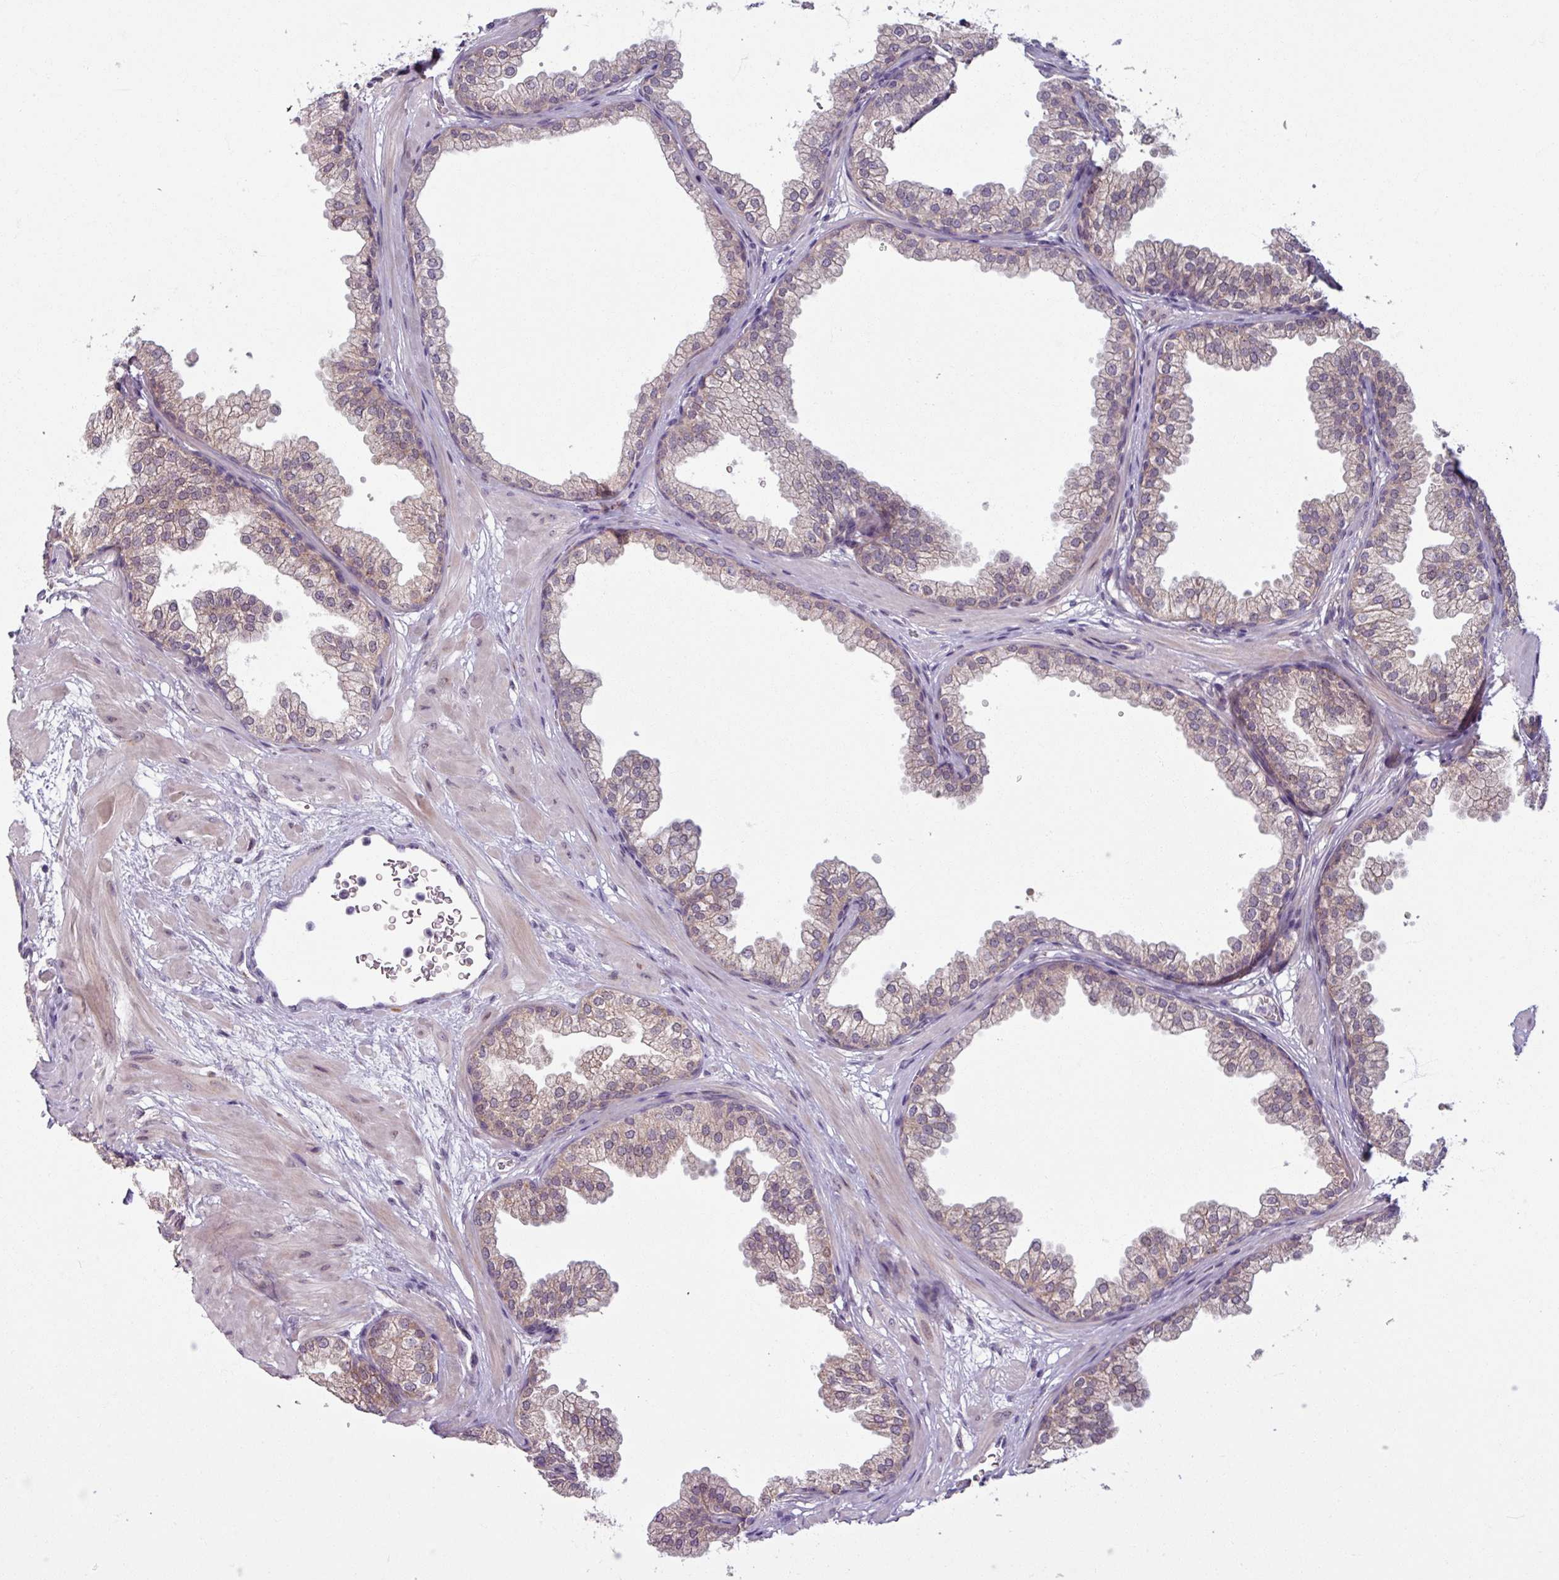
{"staining": {"intensity": "weak", "quantity": "25%-75%", "location": "cytoplasmic/membranous,nuclear"}, "tissue": "prostate", "cell_type": "Glandular cells", "image_type": "normal", "snomed": [{"axis": "morphology", "description": "Normal tissue, NOS"}, {"axis": "topography", "description": "Prostate"}], "caption": "Immunohistochemistry histopathology image of unremarkable human prostate stained for a protein (brown), which demonstrates low levels of weak cytoplasmic/membranous,nuclear expression in about 25%-75% of glandular cells.", "gene": "OGFOD3", "patient": {"sex": "male", "age": 37}}